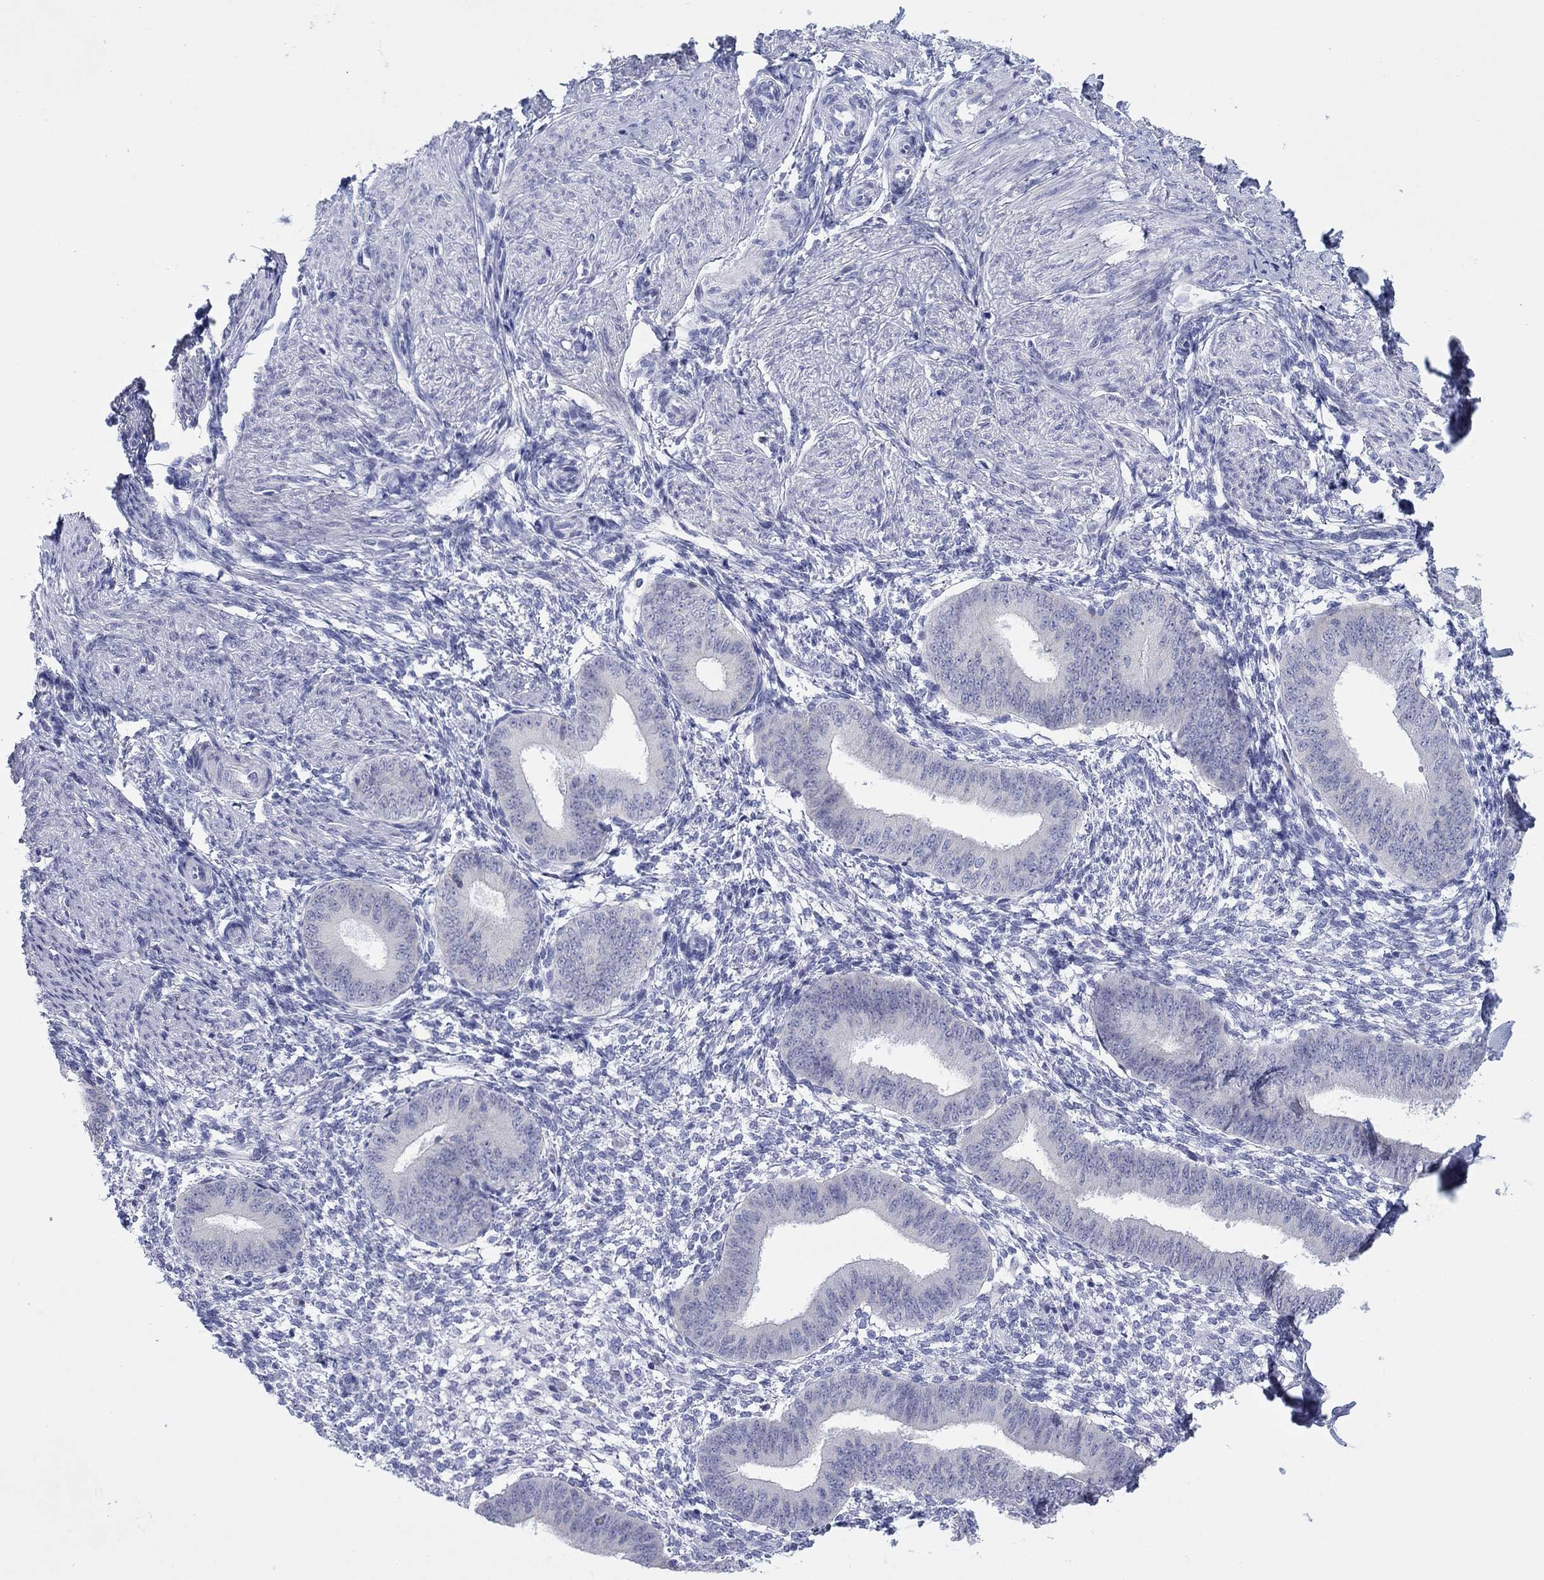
{"staining": {"intensity": "negative", "quantity": "none", "location": "none"}, "tissue": "endometrium", "cell_type": "Cells in endometrial stroma", "image_type": "normal", "snomed": [{"axis": "morphology", "description": "Normal tissue, NOS"}, {"axis": "topography", "description": "Endometrium"}], "caption": "Histopathology image shows no protein positivity in cells in endometrial stroma of benign endometrium.", "gene": "ATP1B1", "patient": {"sex": "female", "age": 47}}